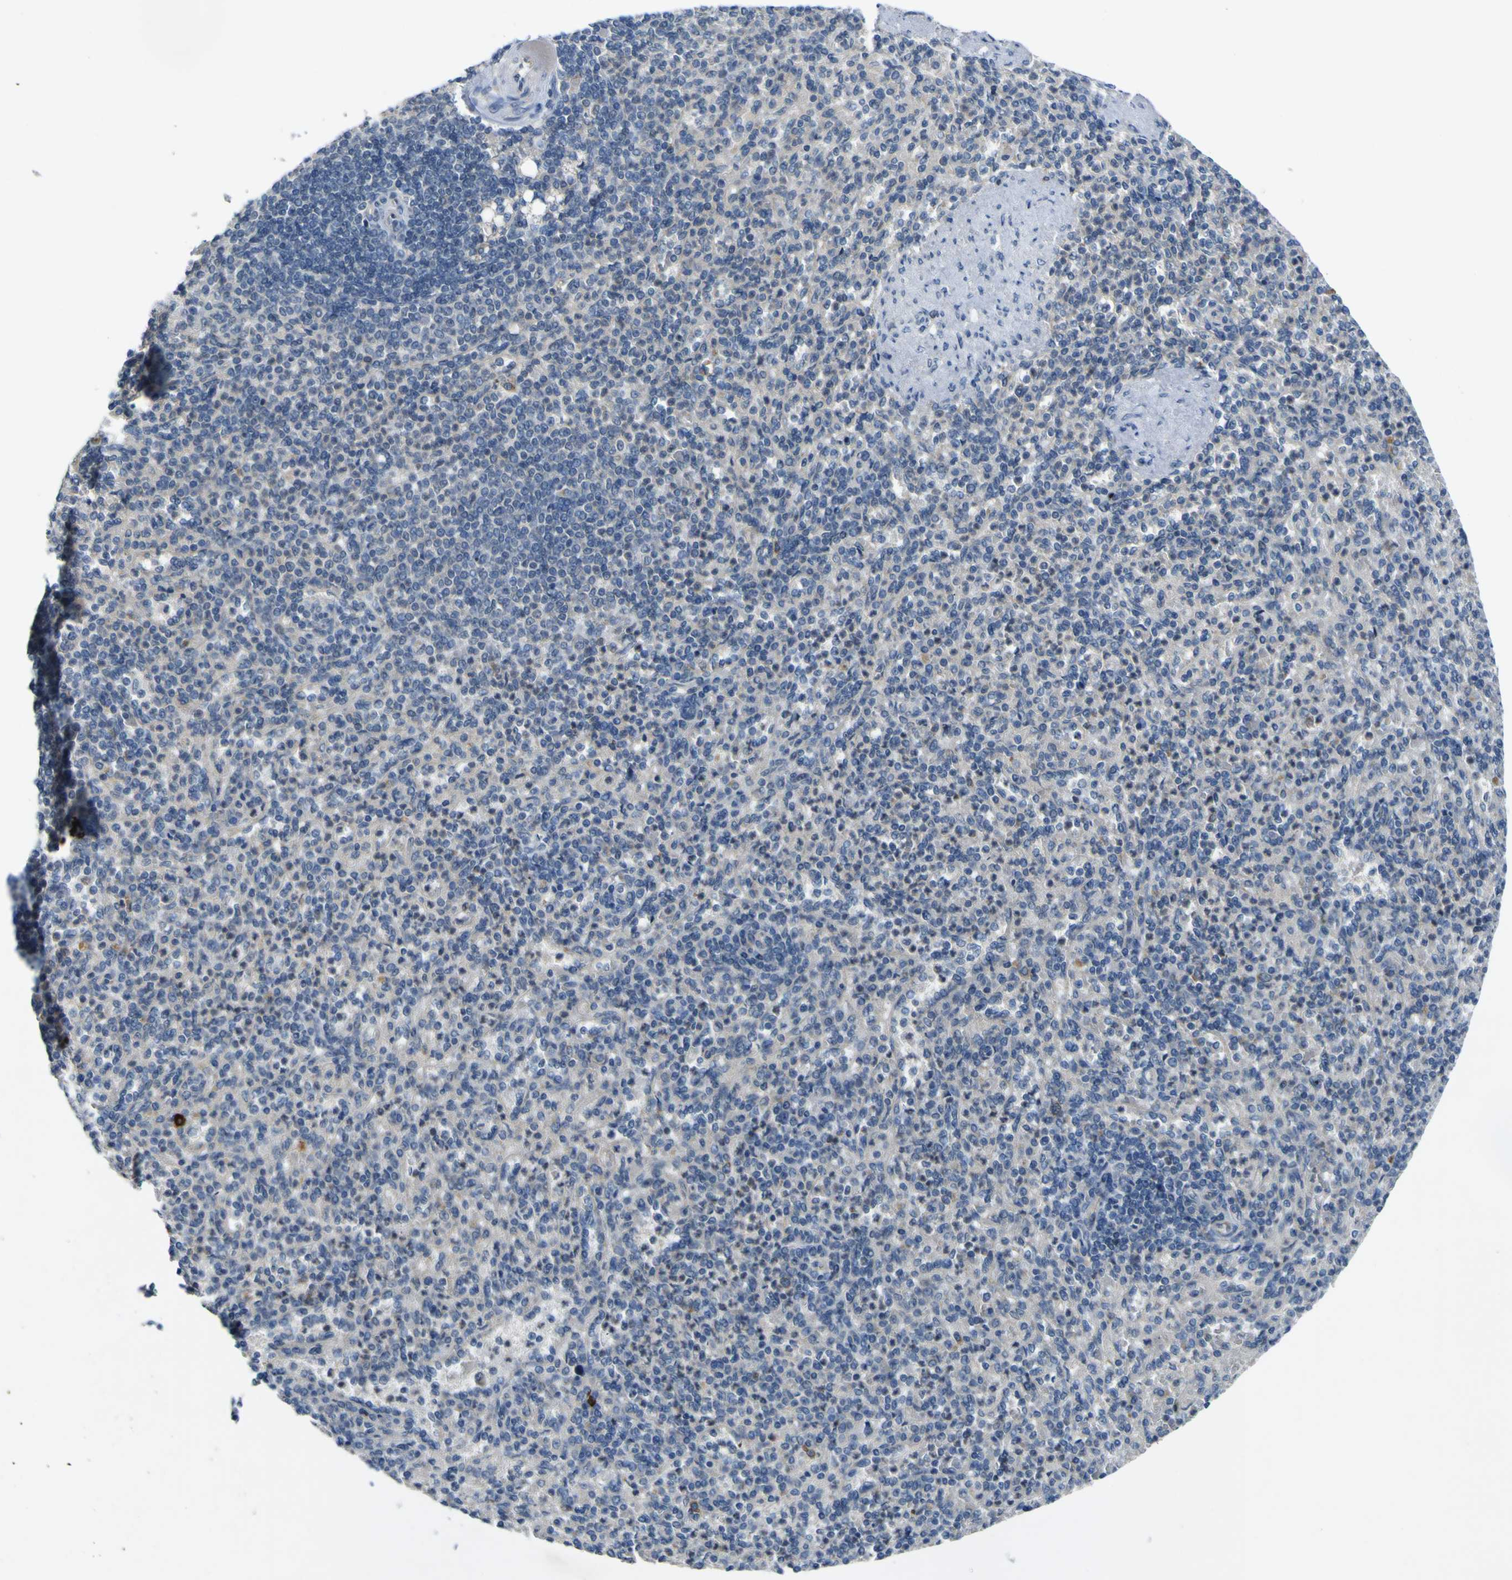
{"staining": {"intensity": "weak", "quantity": "<25%", "location": "cytoplasmic/membranous"}, "tissue": "spleen", "cell_type": "Cells in red pulp", "image_type": "normal", "snomed": [{"axis": "morphology", "description": "Normal tissue, NOS"}, {"axis": "topography", "description": "Spleen"}], "caption": "IHC of unremarkable human spleen shows no expression in cells in red pulp.", "gene": "LDLR", "patient": {"sex": "female", "age": 74}}